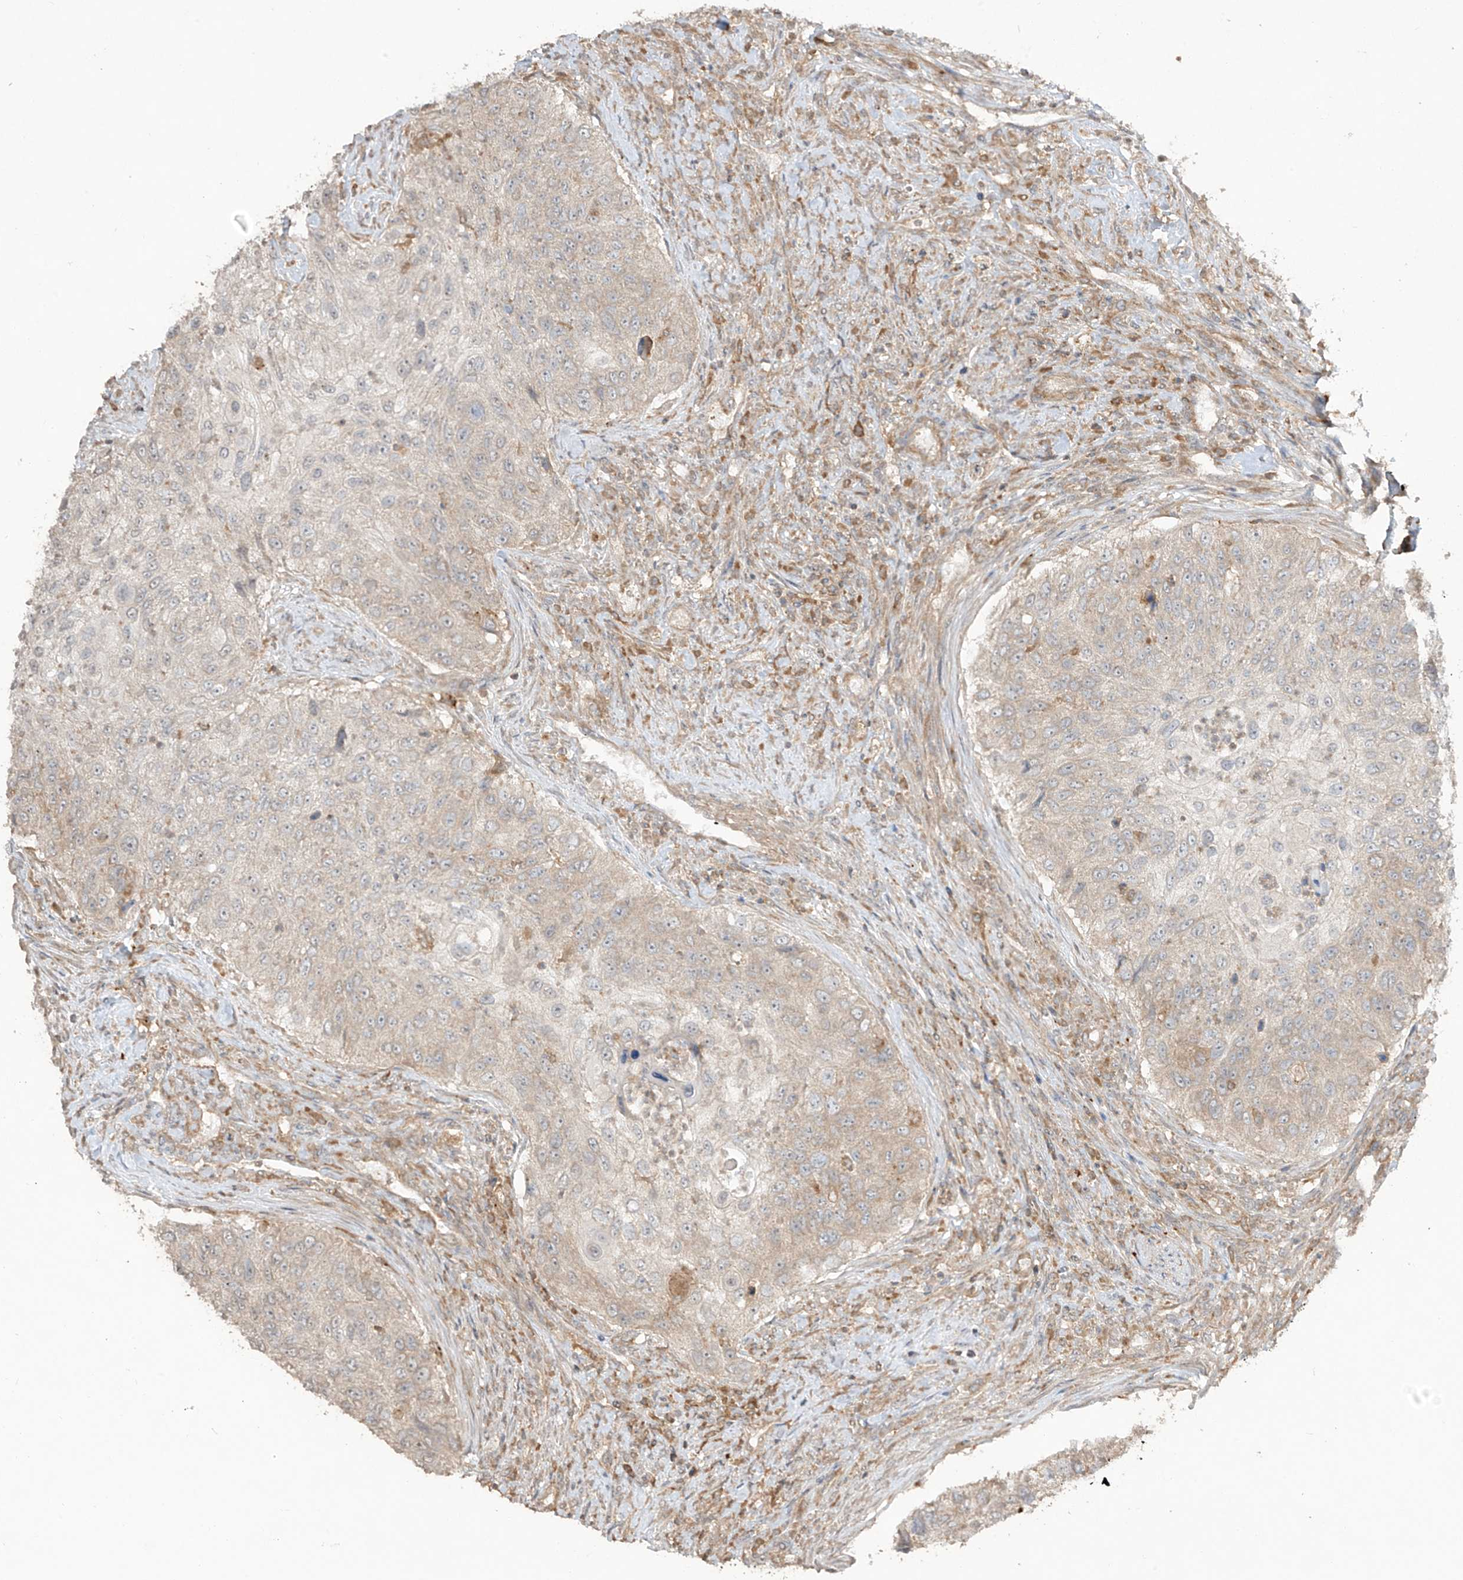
{"staining": {"intensity": "weak", "quantity": "<25%", "location": "cytoplasmic/membranous"}, "tissue": "urothelial cancer", "cell_type": "Tumor cells", "image_type": "cancer", "snomed": [{"axis": "morphology", "description": "Urothelial carcinoma, High grade"}, {"axis": "topography", "description": "Urinary bladder"}], "caption": "Human urothelial cancer stained for a protein using IHC demonstrates no staining in tumor cells.", "gene": "LDAH", "patient": {"sex": "female", "age": 60}}